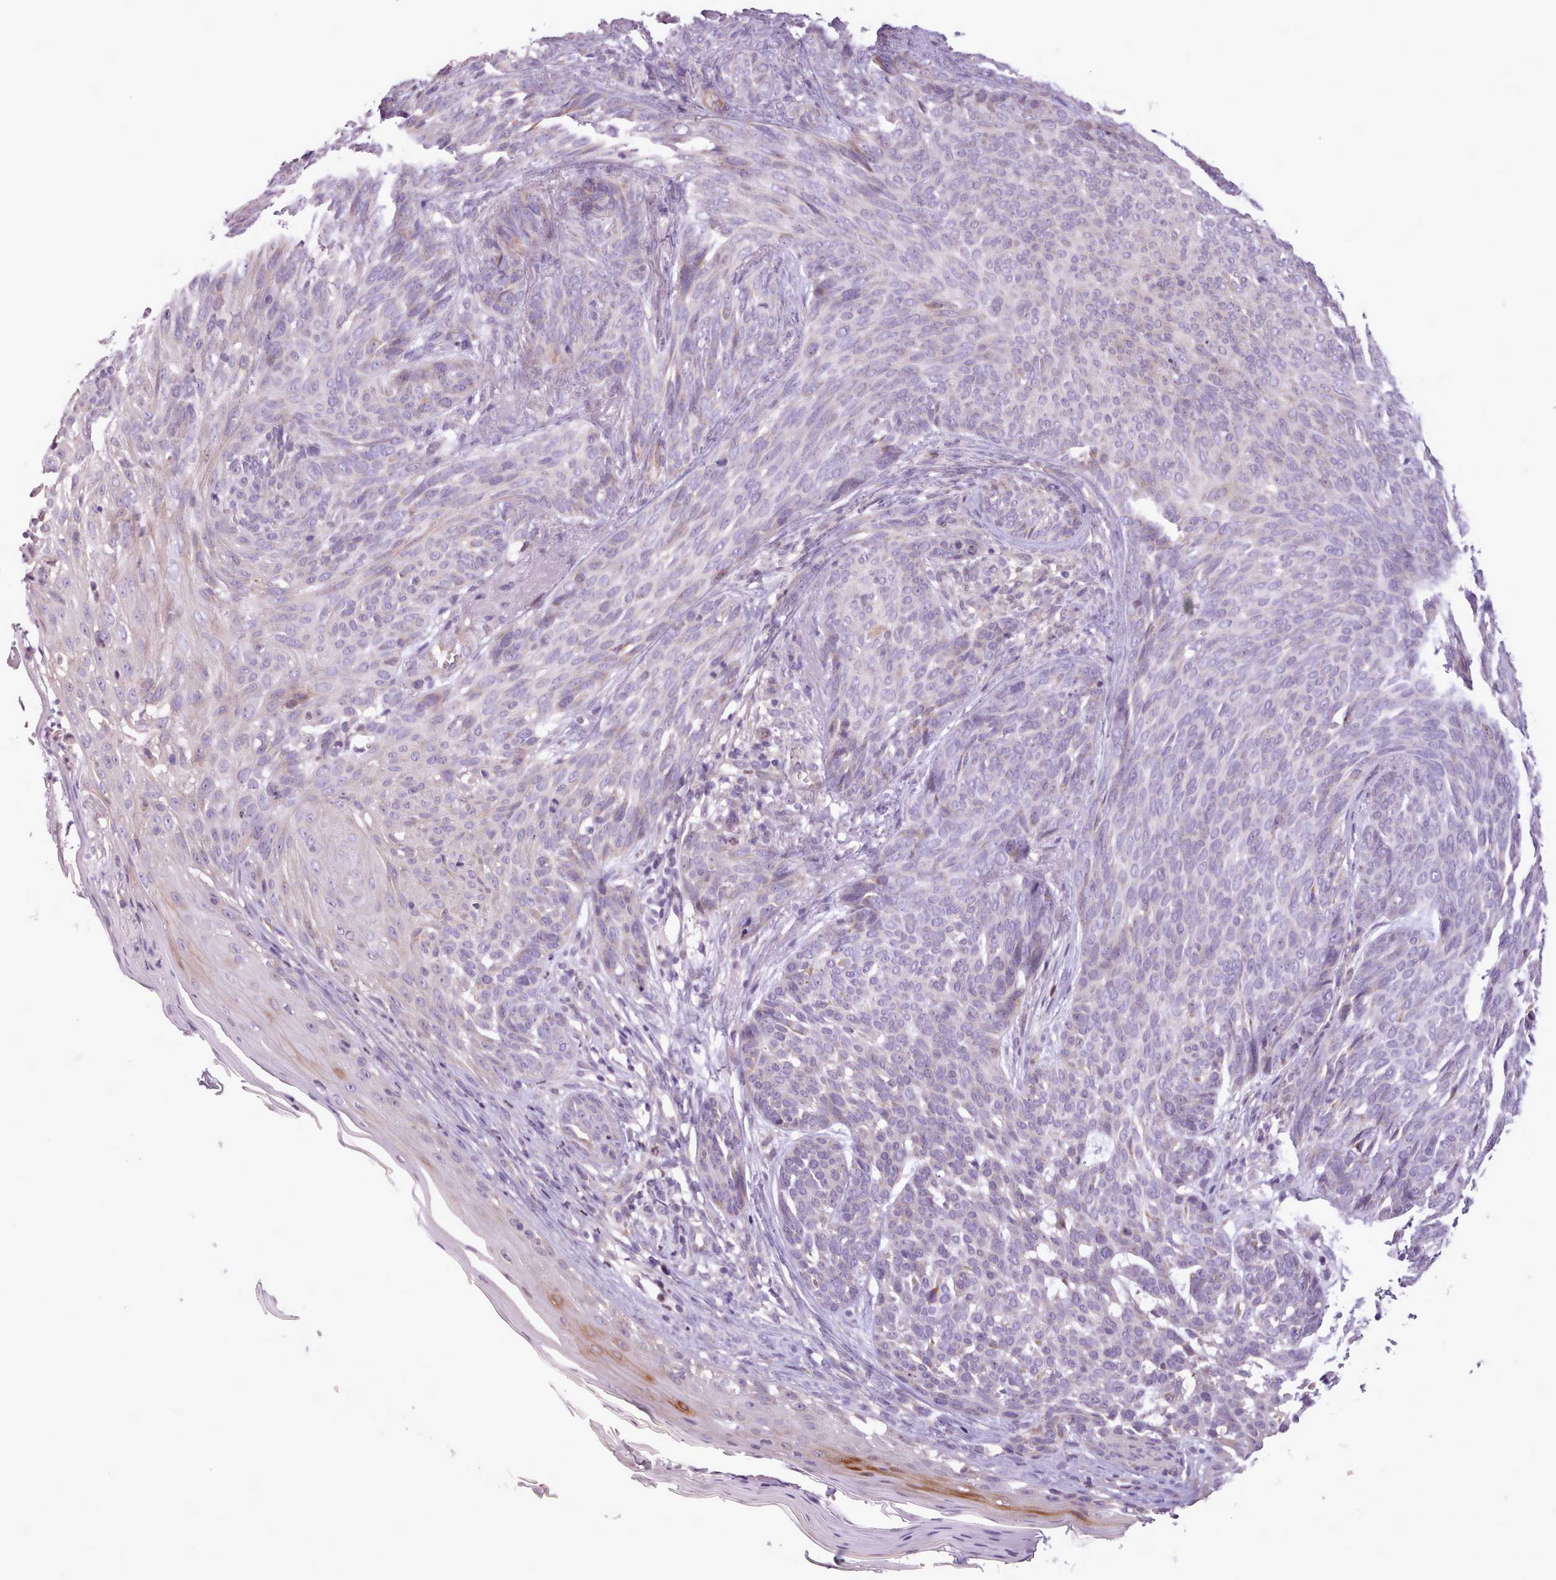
{"staining": {"intensity": "negative", "quantity": "none", "location": "none"}, "tissue": "skin cancer", "cell_type": "Tumor cells", "image_type": "cancer", "snomed": [{"axis": "morphology", "description": "Basal cell carcinoma"}, {"axis": "topography", "description": "Skin"}], "caption": "This histopathology image is of skin cancer (basal cell carcinoma) stained with immunohistochemistry to label a protein in brown with the nuclei are counter-stained blue. There is no positivity in tumor cells.", "gene": "SLURP1", "patient": {"sex": "female", "age": 86}}